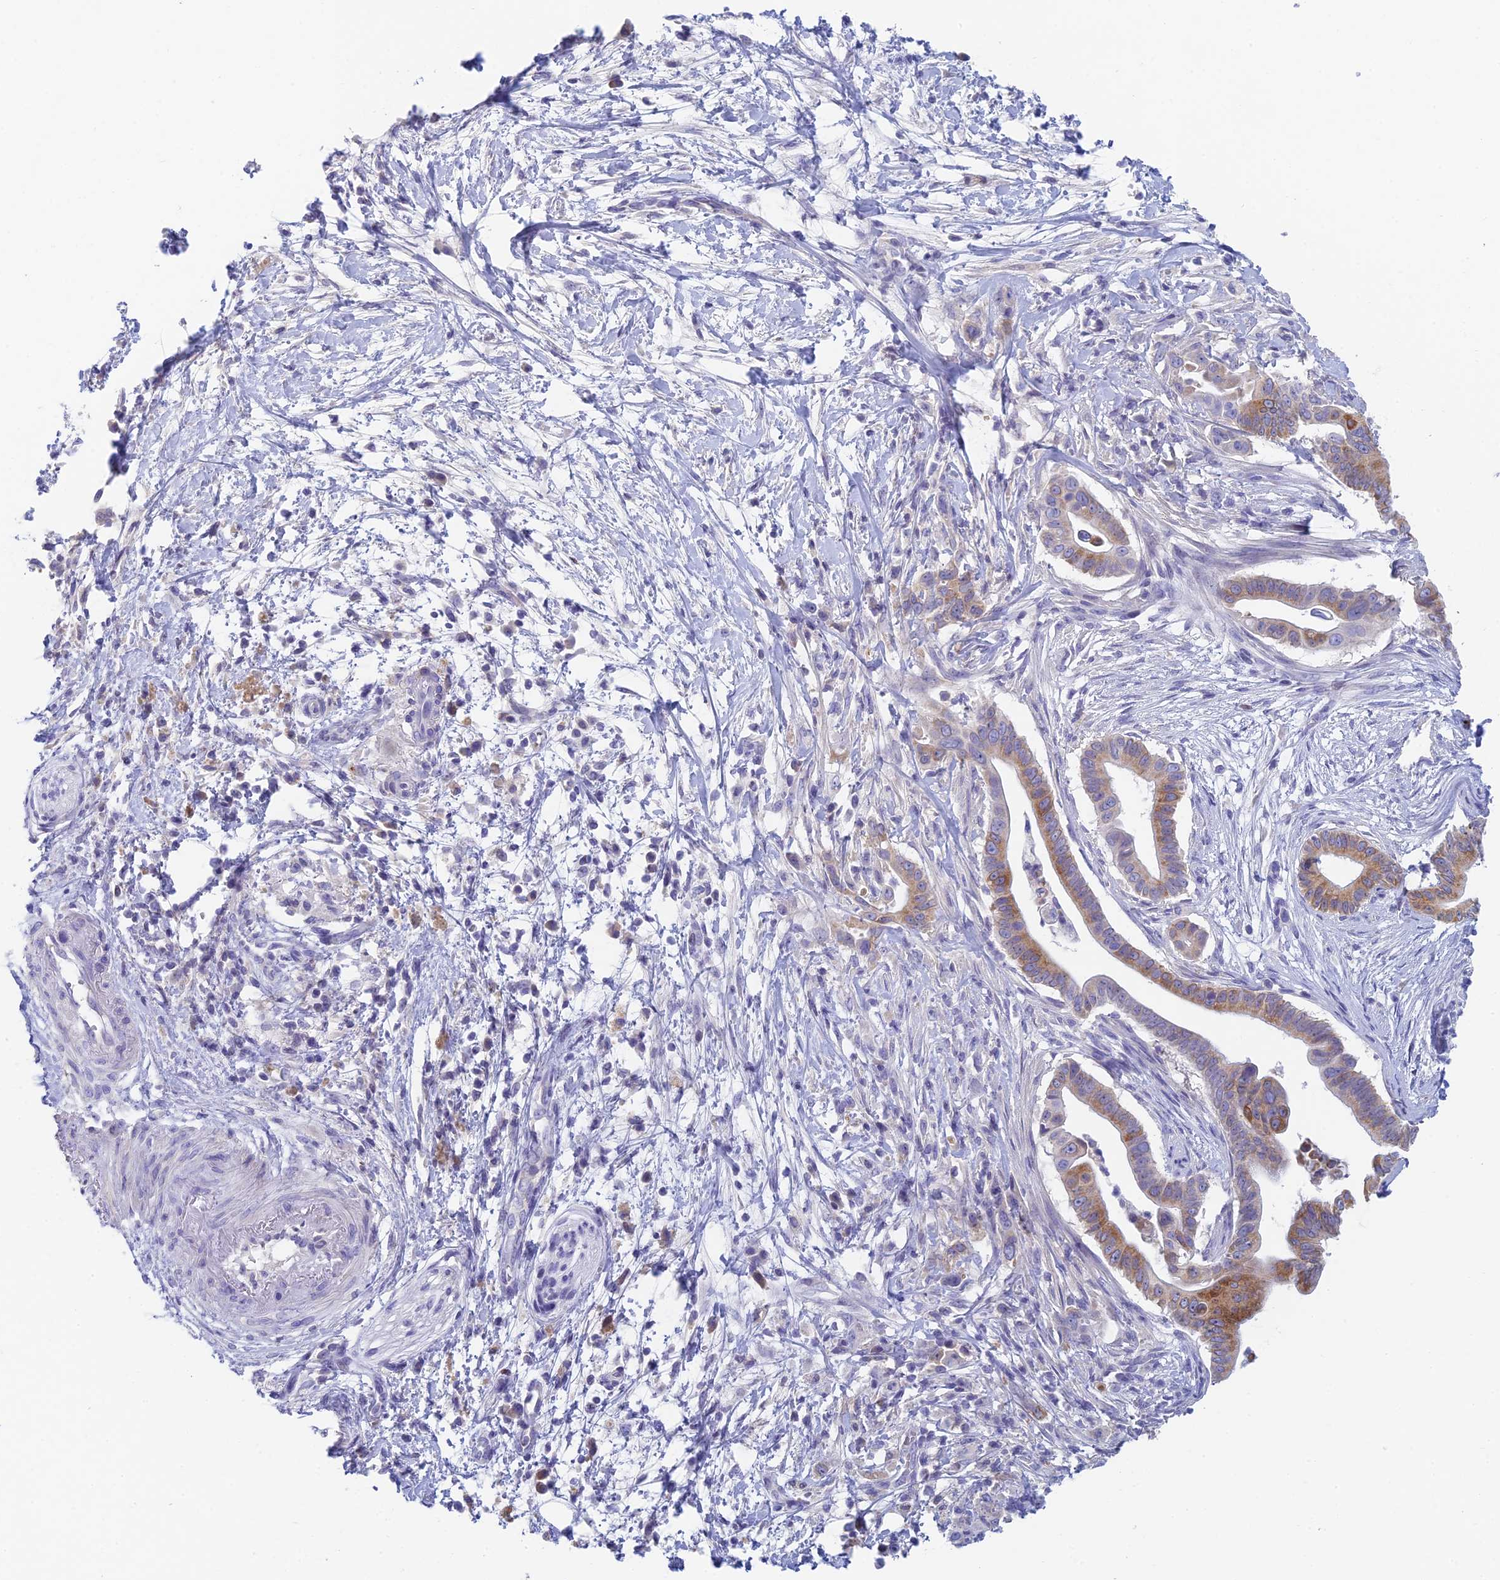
{"staining": {"intensity": "moderate", "quantity": "25%-75%", "location": "cytoplasmic/membranous"}, "tissue": "pancreatic cancer", "cell_type": "Tumor cells", "image_type": "cancer", "snomed": [{"axis": "morphology", "description": "Adenocarcinoma, NOS"}, {"axis": "topography", "description": "Pancreas"}], "caption": "About 25%-75% of tumor cells in human pancreatic adenocarcinoma display moderate cytoplasmic/membranous protein staining as visualized by brown immunohistochemical staining.", "gene": "REXO5", "patient": {"sex": "male", "age": 68}}